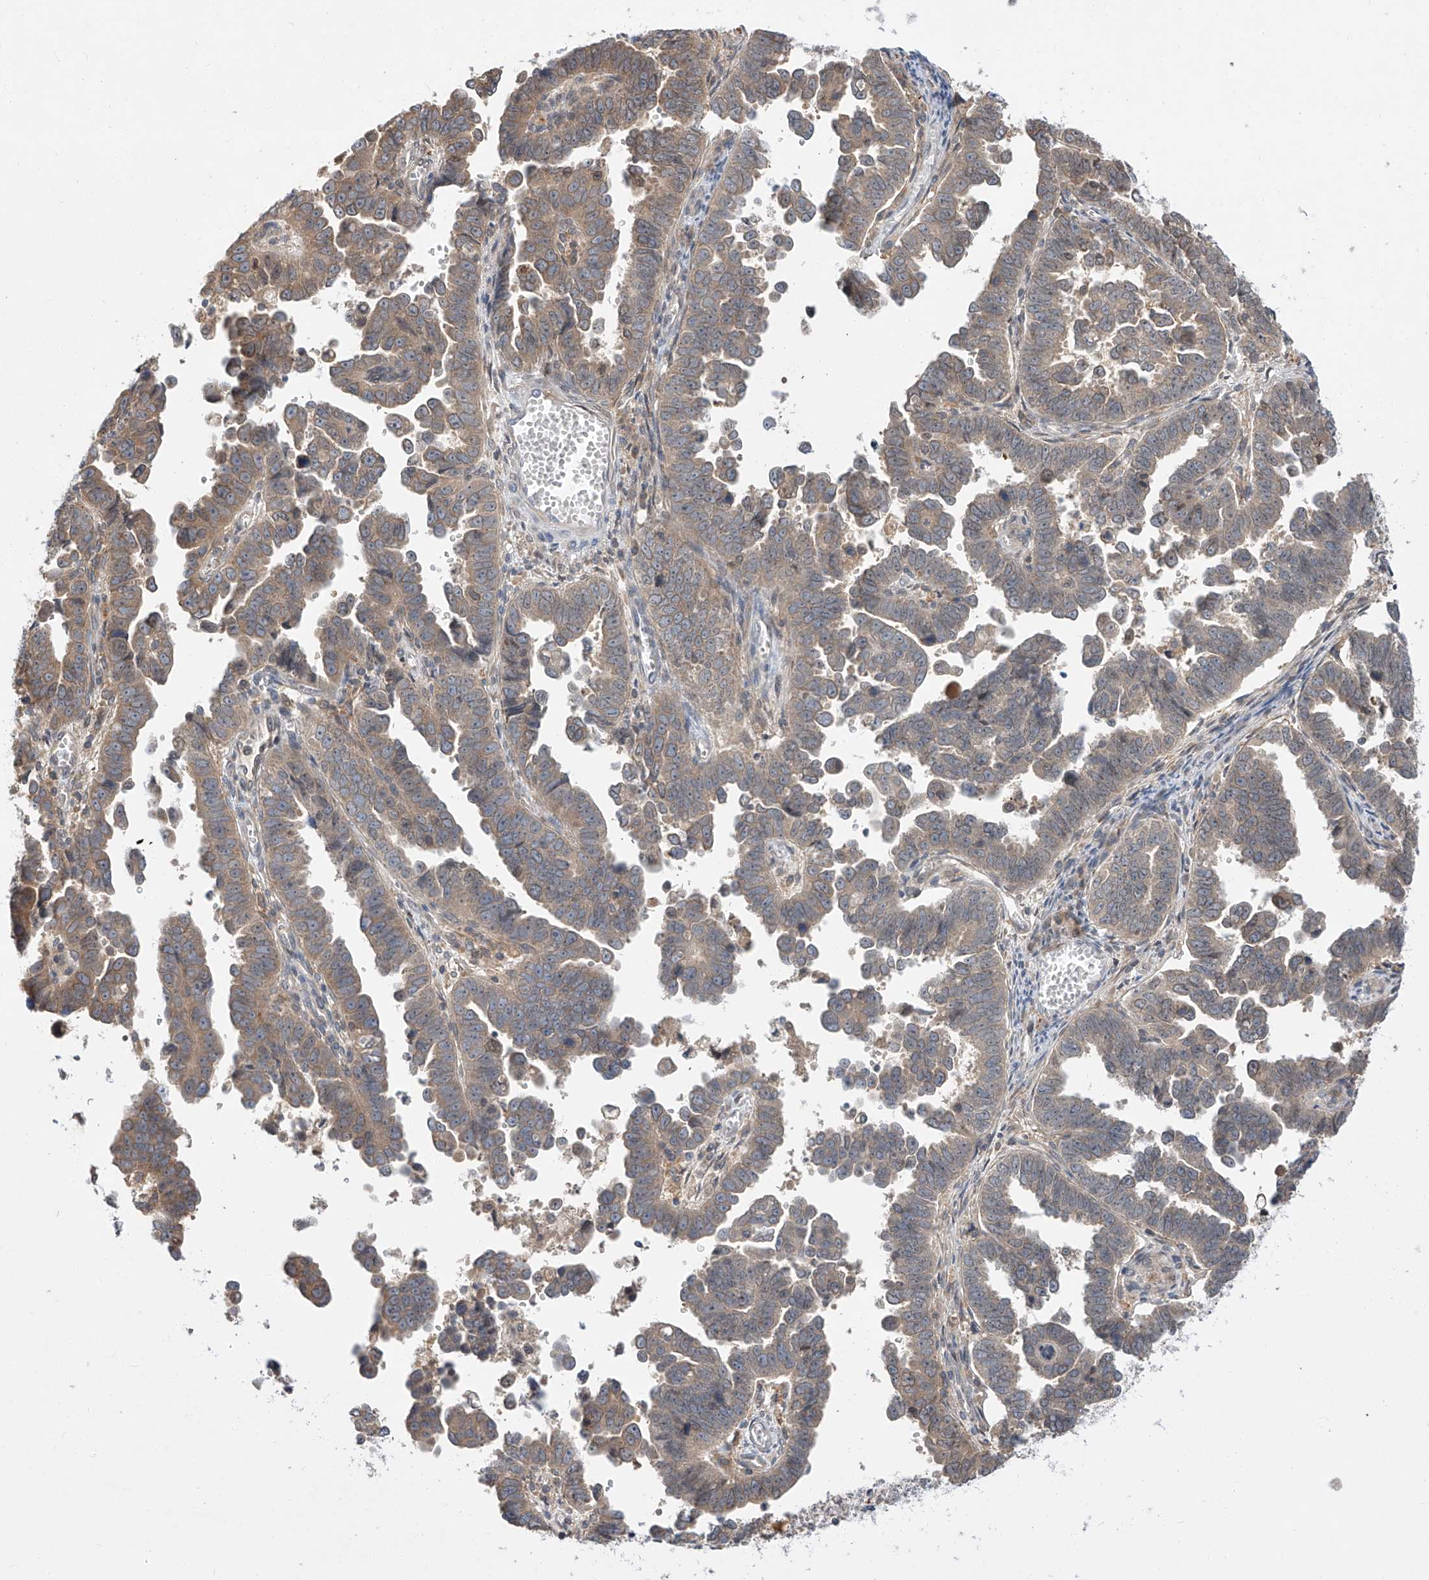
{"staining": {"intensity": "weak", "quantity": ">75%", "location": "cytoplasmic/membranous"}, "tissue": "endometrial cancer", "cell_type": "Tumor cells", "image_type": "cancer", "snomed": [{"axis": "morphology", "description": "Adenocarcinoma, NOS"}, {"axis": "topography", "description": "Endometrium"}], "caption": "Immunohistochemical staining of human endometrial cancer reveals low levels of weak cytoplasmic/membranous protein staining in about >75% of tumor cells.", "gene": "DIRAS3", "patient": {"sex": "female", "age": 75}}